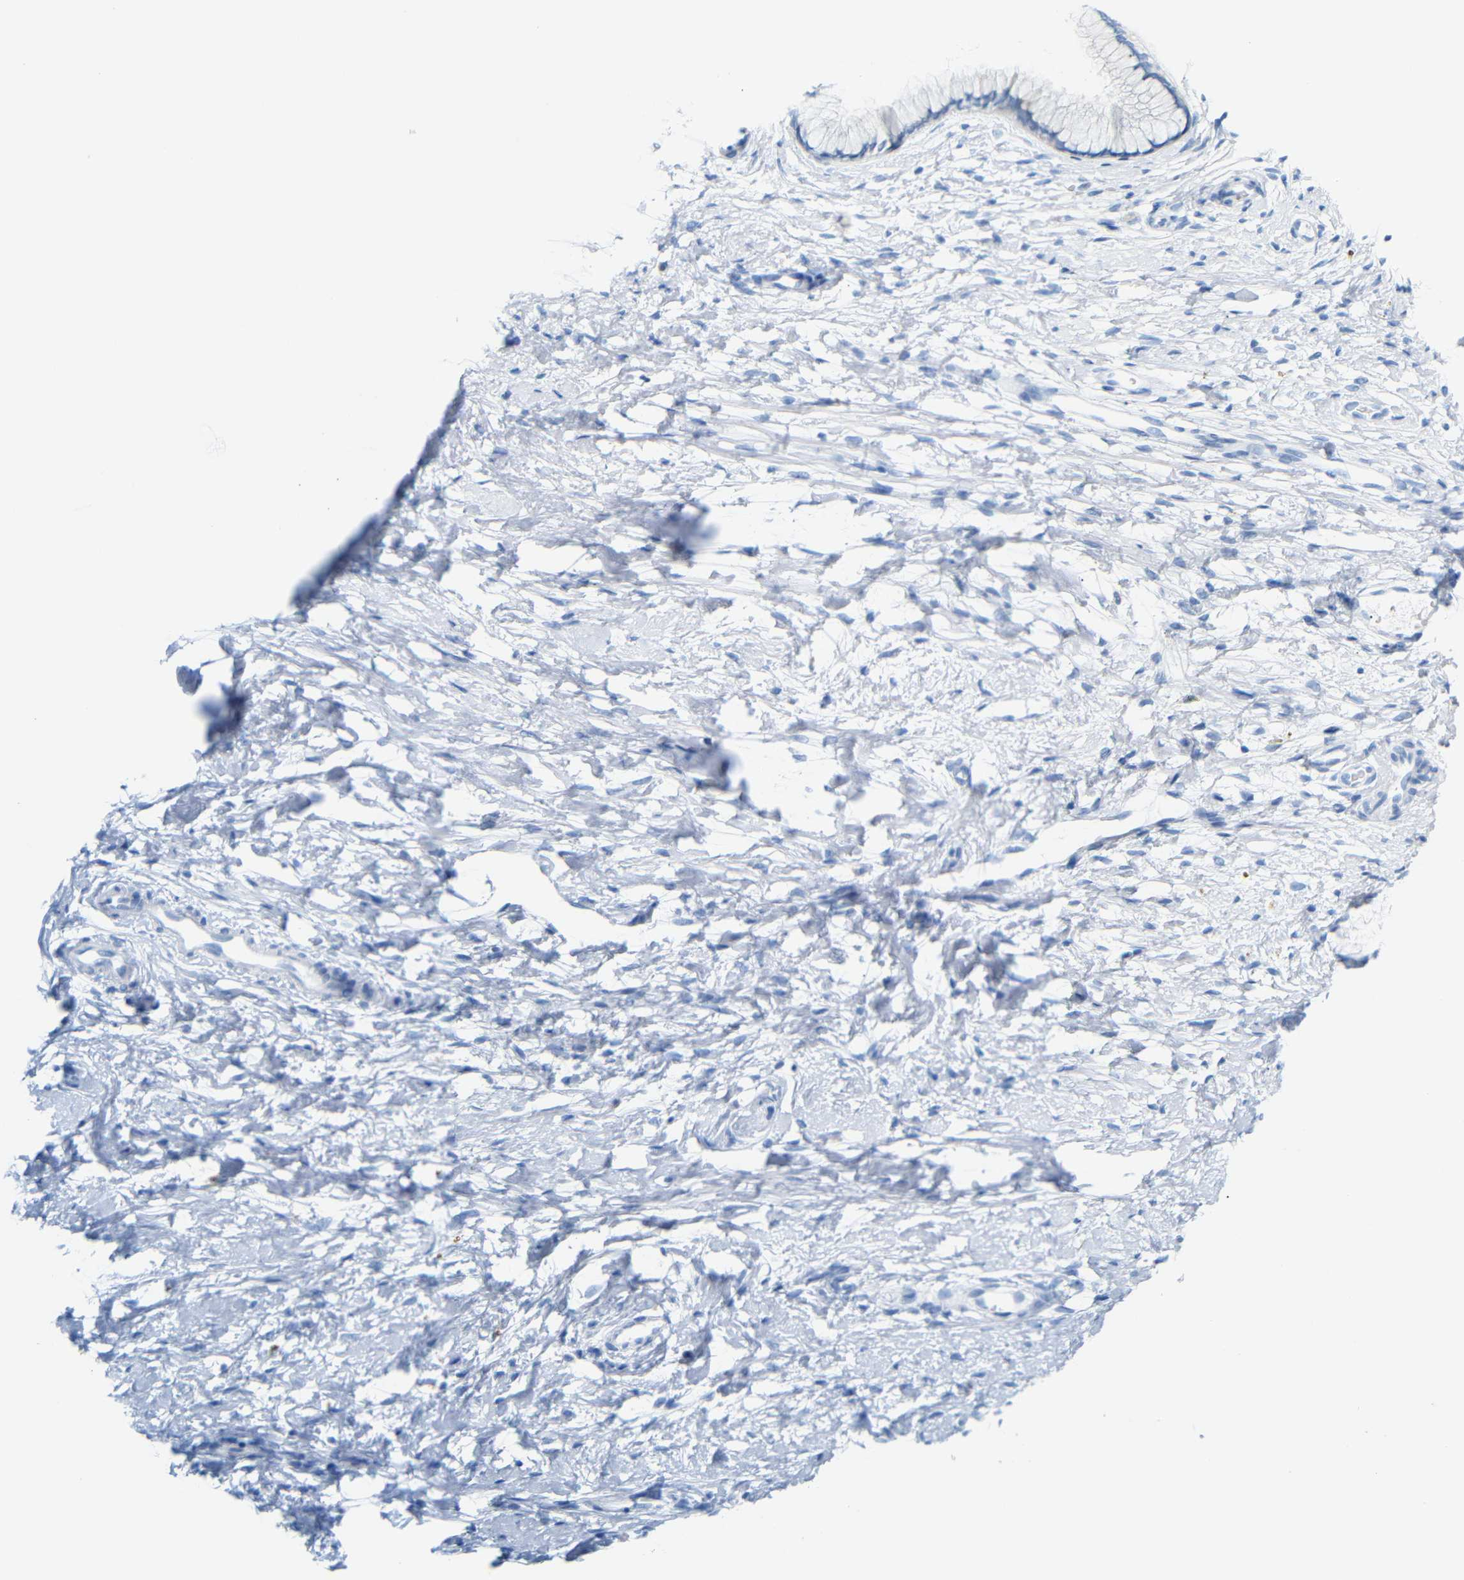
{"staining": {"intensity": "negative", "quantity": "none", "location": "none"}, "tissue": "cervix", "cell_type": "Glandular cells", "image_type": "normal", "snomed": [{"axis": "morphology", "description": "Normal tissue, NOS"}, {"axis": "topography", "description": "Cervix"}], "caption": "An image of cervix stained for a protein shows no brown staining in glandular cells.", "gene": "FCRL1", "patient": {"sex": "female", "age": 65}}